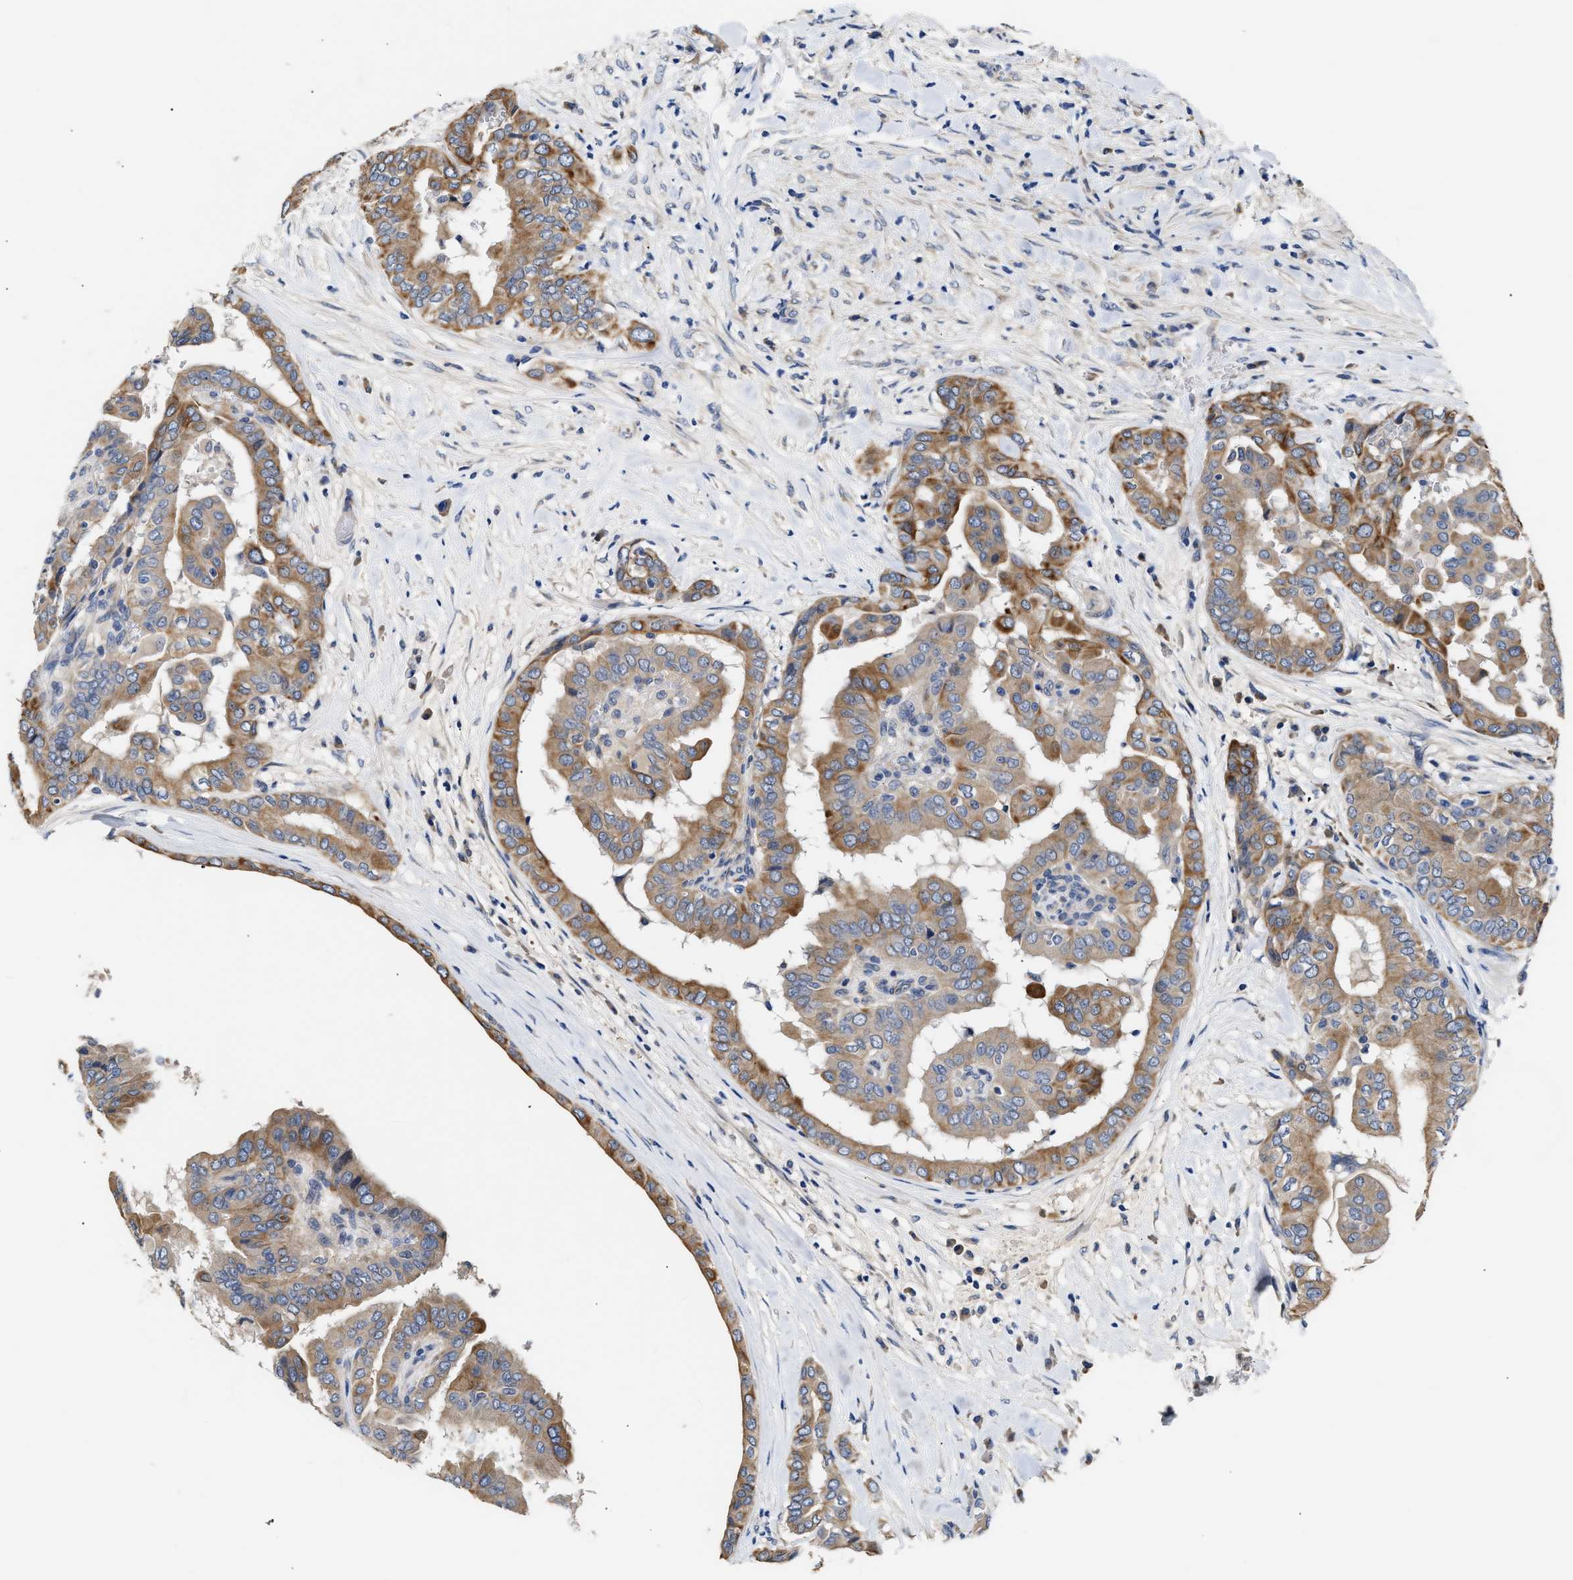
{"staining": {"intensity": "moderate", "quantity": "25%-75%", "location": "cytoplasmic/membranous"}, "tissue": "thyroid cancer", "cell_type": "Tumor cells", "image_type": "cancer", "snomed": [{"axis": "morphology", "description": "Papillary adenocarcinoma, NOS"}, {"axis": "topography", "description": "Thyroid gland"}], "caption": "IHC histopathology image of human thyroid cancer (papillary adenocarcinoma) stained for a protein (brown), which demonstrates medium levels of moderate cytoplasmic/membranous positivity in about 25%-75% of tumor cells.", "gene": "CCDC146", "patient": {"sex": "male", "age": 33}}